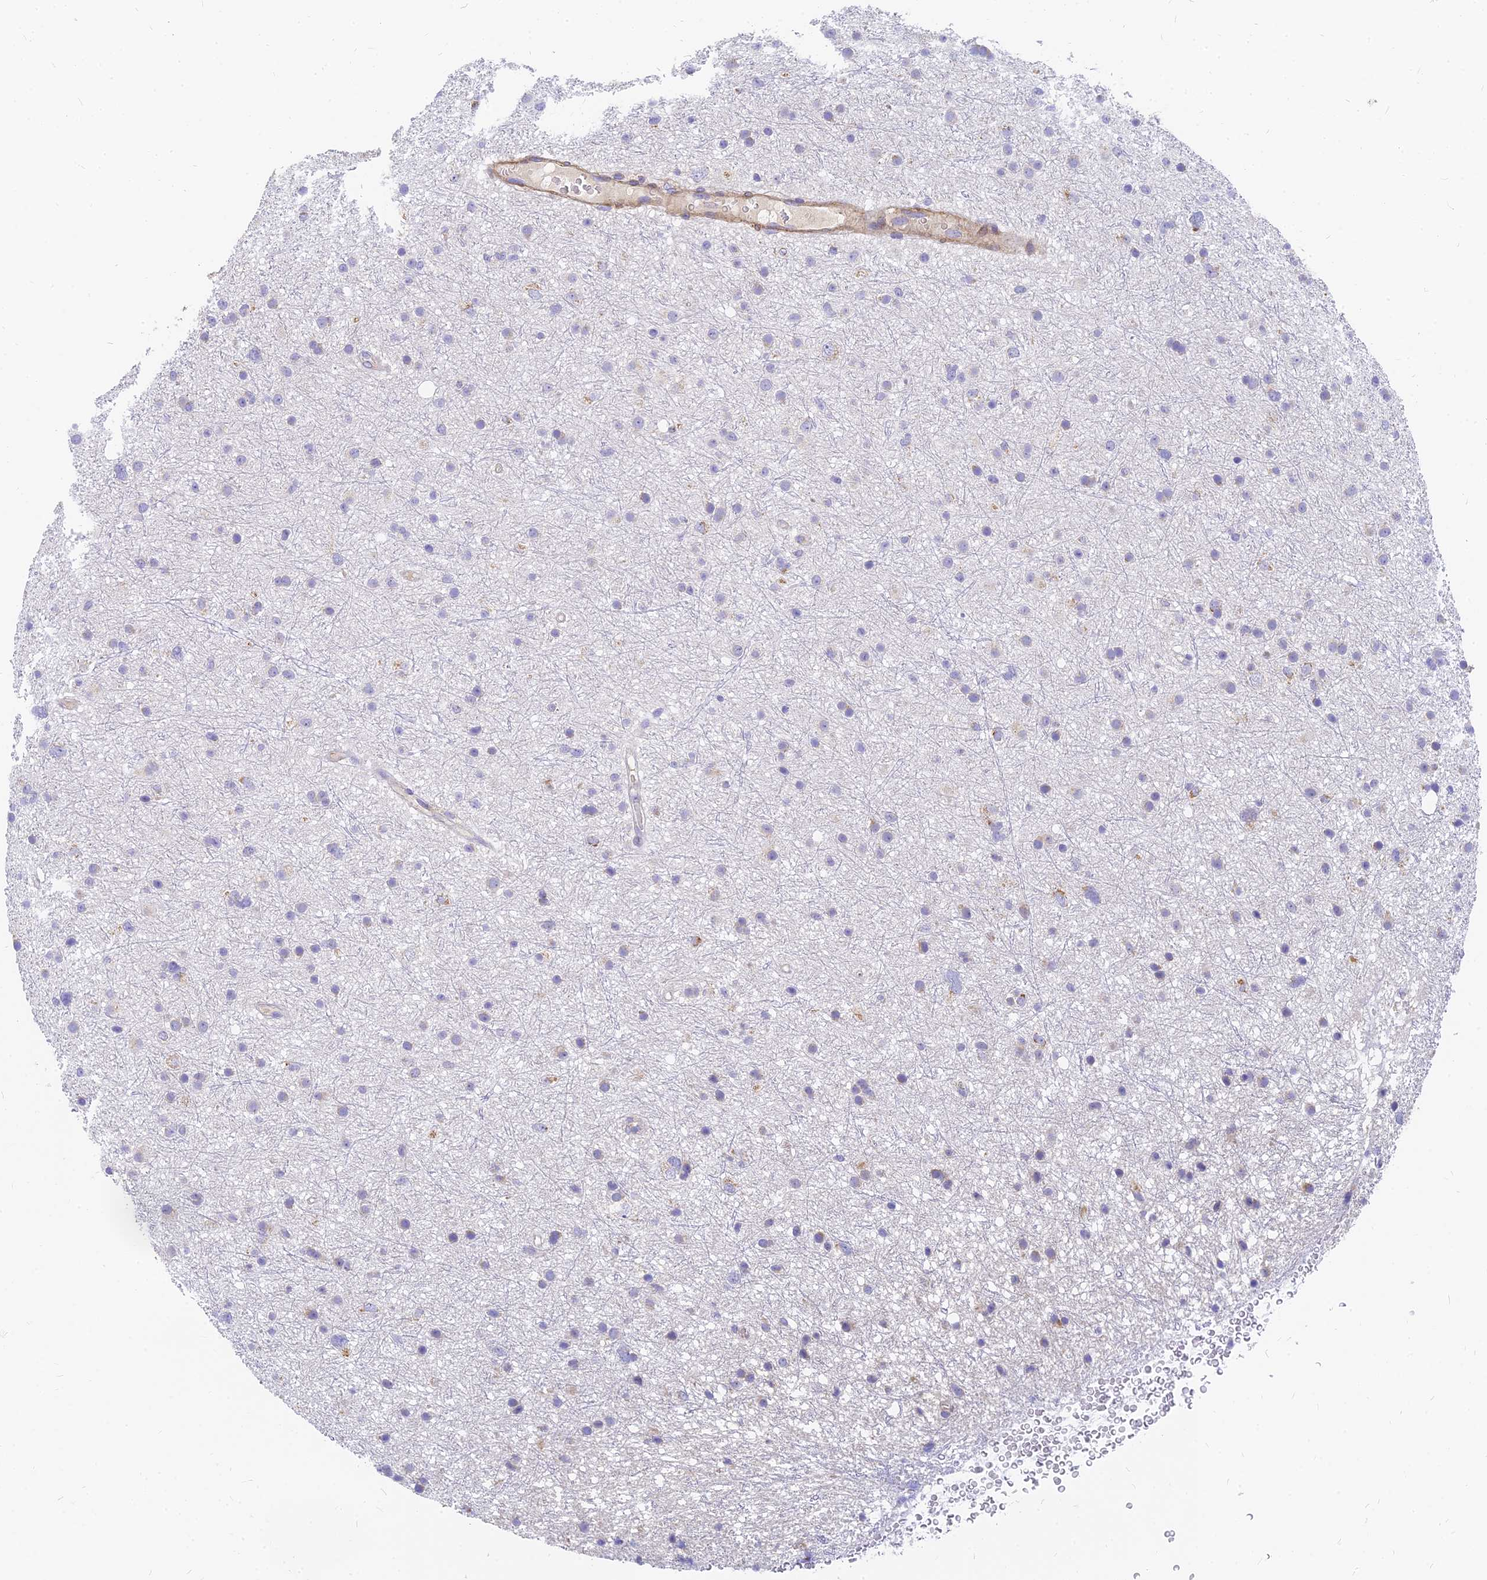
{"staining": {"intensity": "negative", "quantity": "none", "location": "none"}, "tissue": "glioma", "cell_type": "Tumor cells", "image_type": "cancer", "snomed": [{"axis": "morphology", "description": "Glioma, malignant, Low grade"}, {"axis": "topography", "description": "Cerebral cortex"}], "caption": "Micrograph shows no protein staining in tumor cells of malignant glioma (low-grade) tissue.", "gene": "MRPL15", "patient": {"sex": "female", "age": 39}}